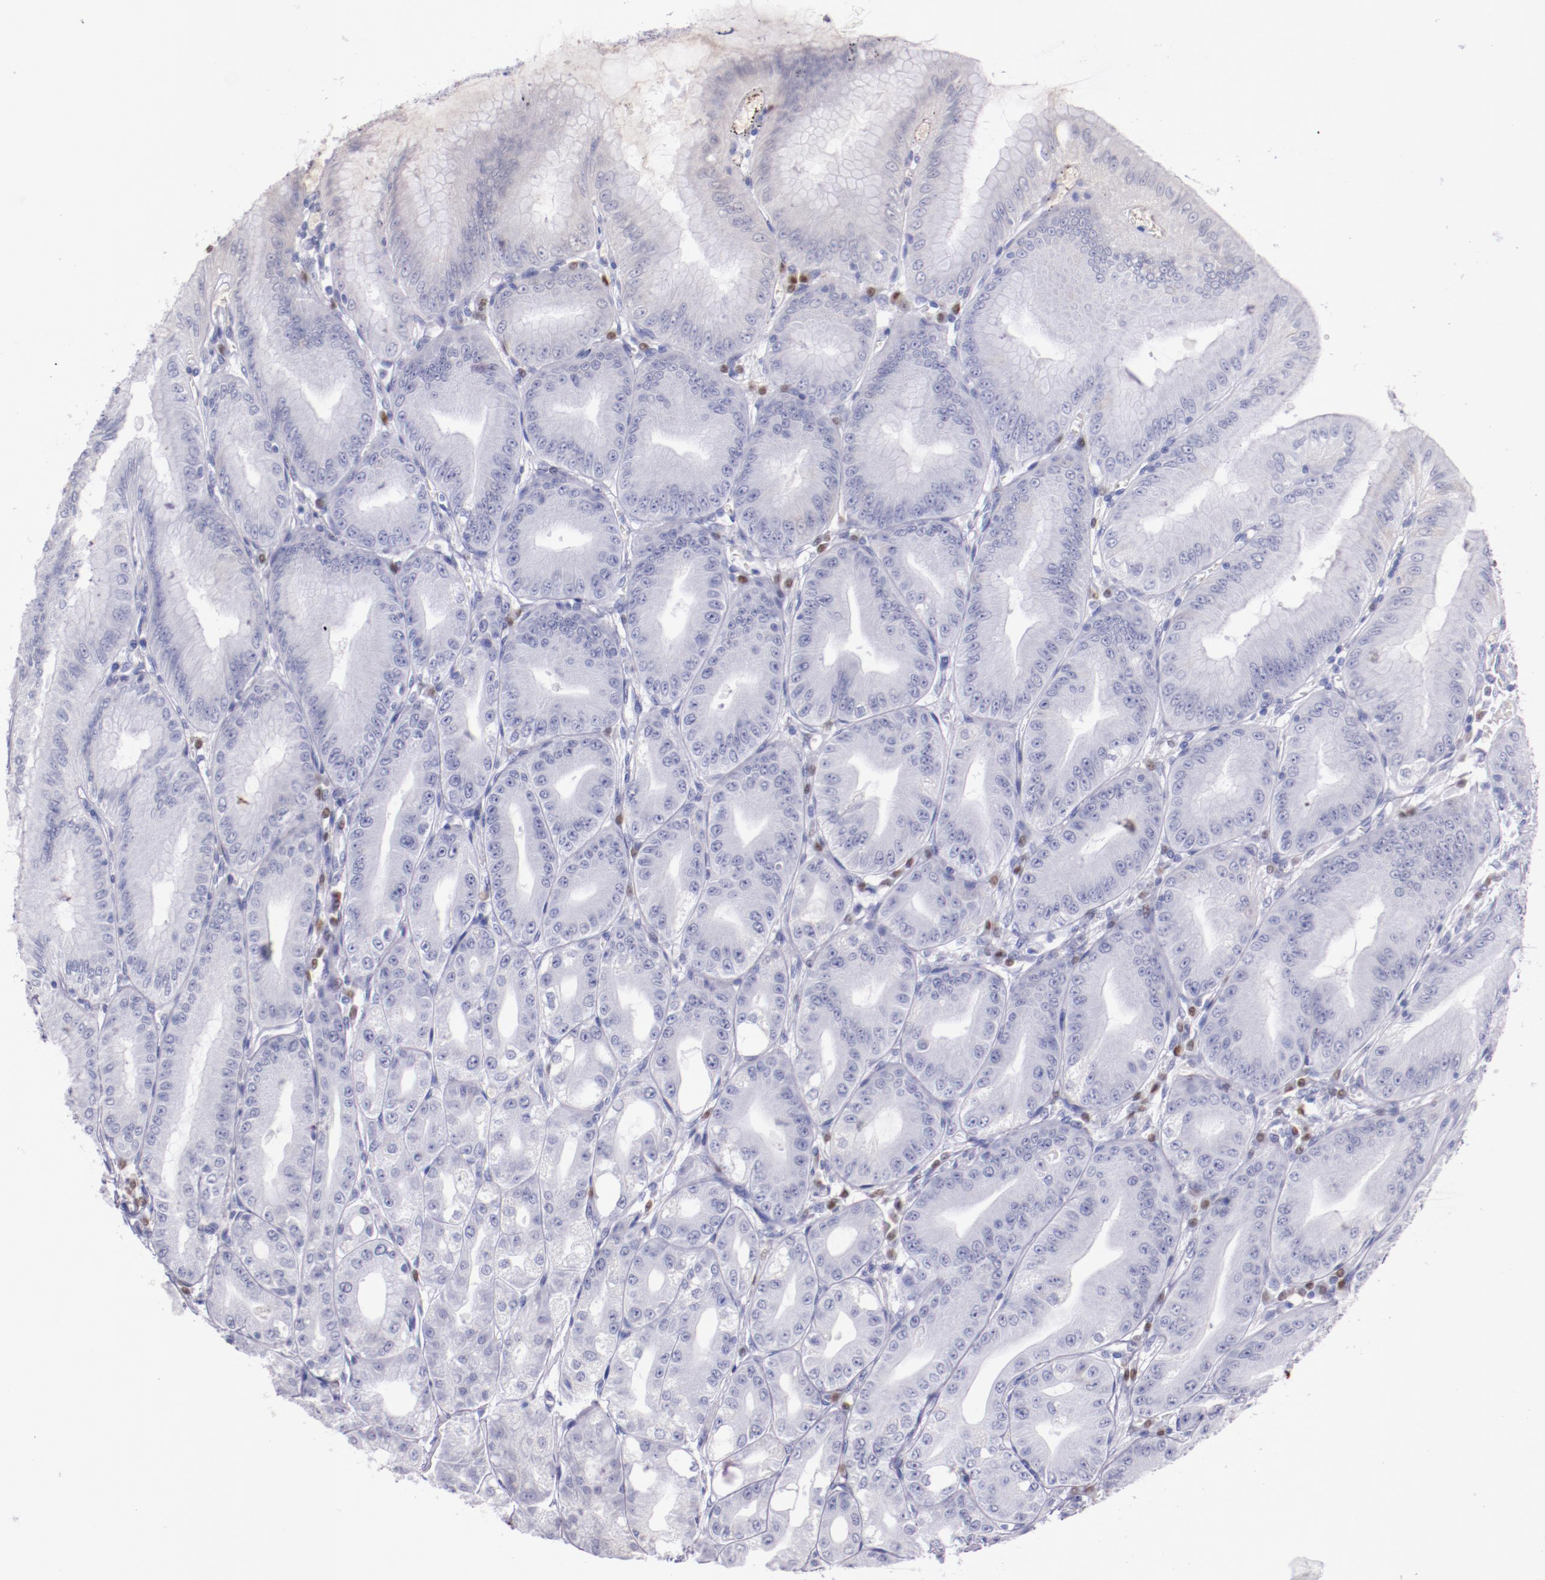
{"staining": {"intensity": "negative", "quantity": "none", "location": "none"}, "tissue": "stomach", "cell_type": "Glandular cells", "image_type": "normal", "snomed": [{"axis": "morphology", "description": "Normal tissue, NOS"}, {"axis": "topography", "description": "Stomach, lower"}], "caption": "Glandular cells are negative for brown protein staining in unremarkable stomach.", "gene": "IRF4", "patient": {"sex": "male", "age": 71}}